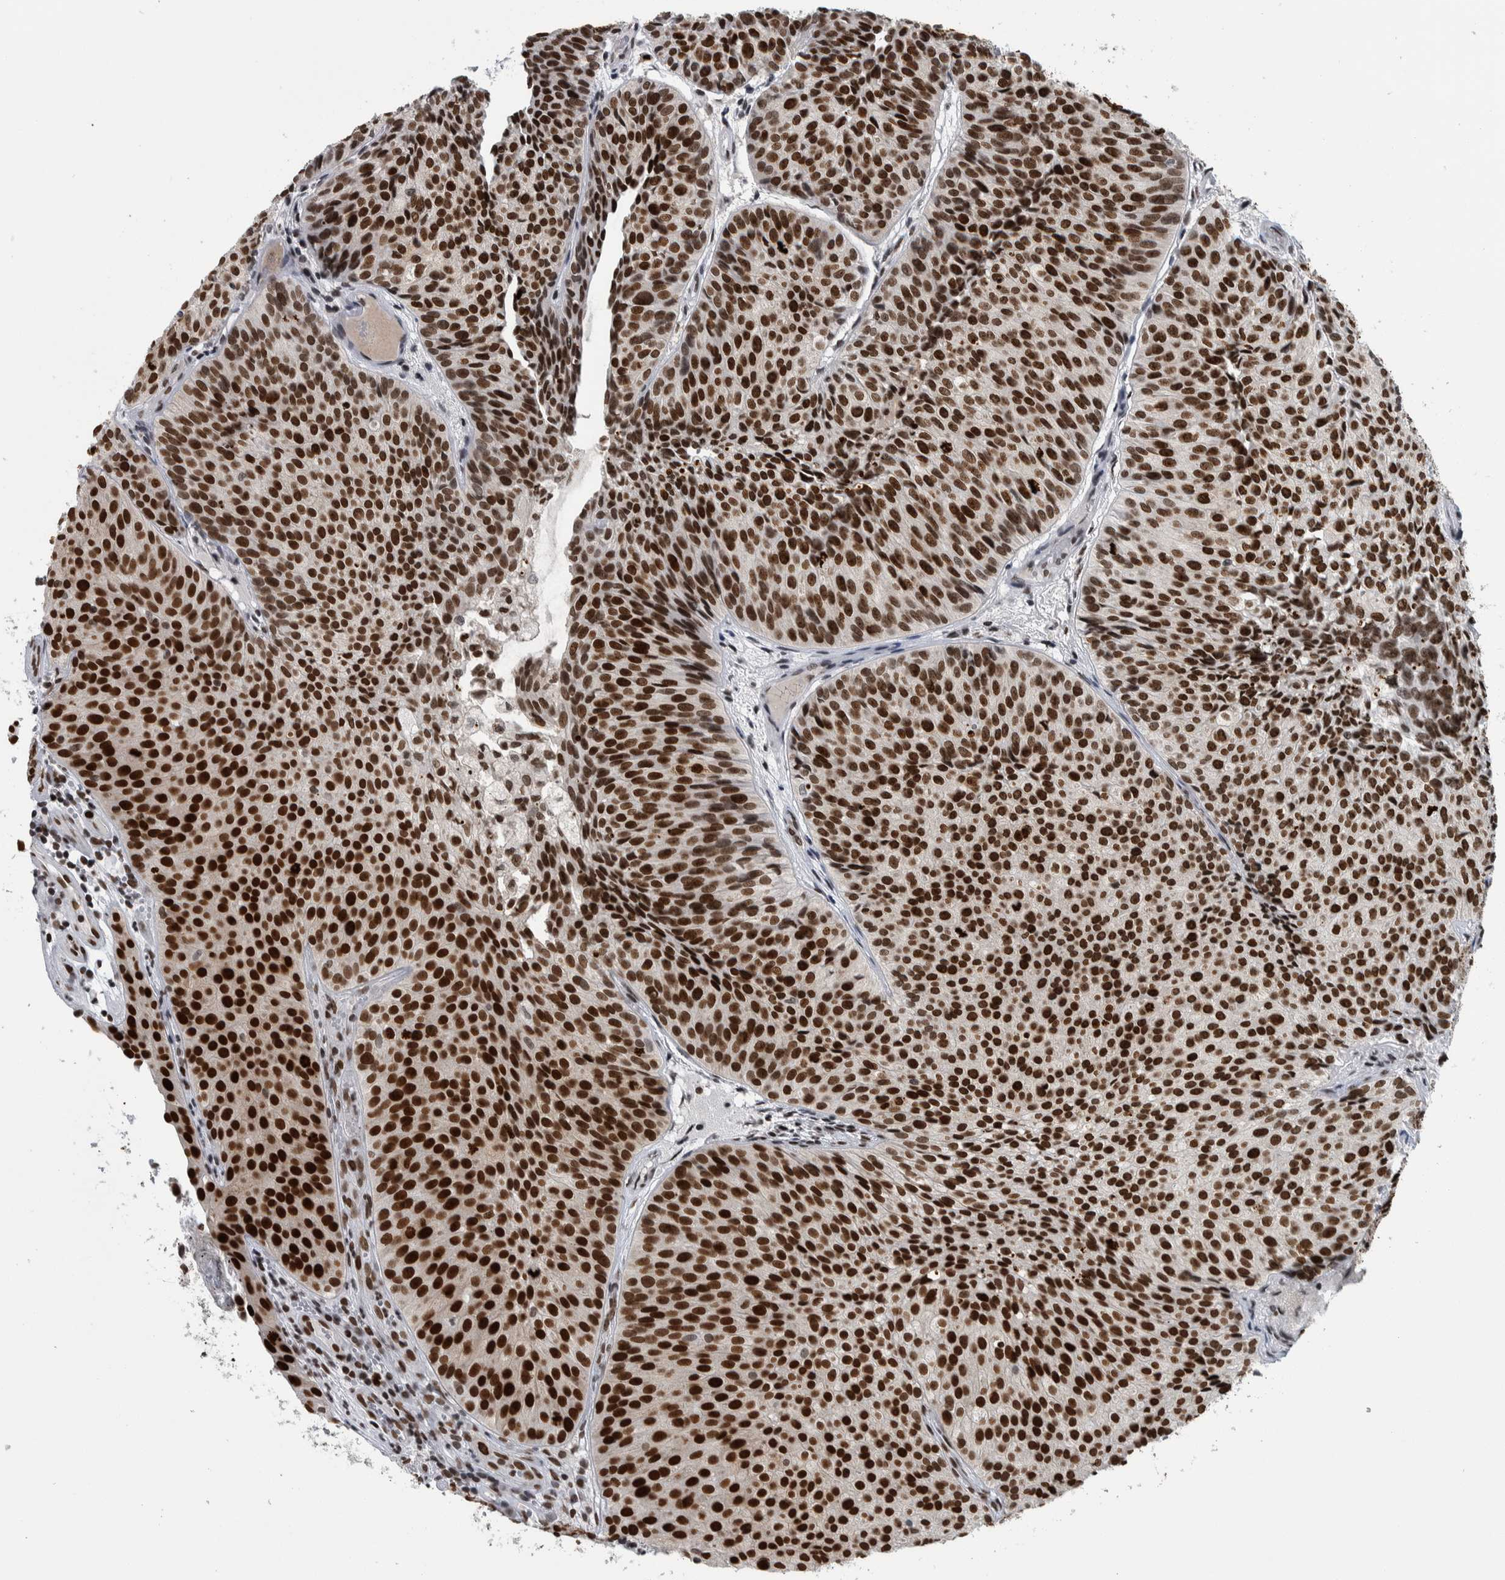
{"staining": {"intensity": "strong", "quantity": ">75%", "location": "nuclear"}, "tissue": "urothelial cancer", "cell_type": "Tumor cells", "image_type": "cancer", "snomed": [{"axis": "morphology", "description": "Urothelial carcinoma, Low grade"}, {"axis": "topography", "description": "Urinary bladder"}], "caption": "Urothelial cancer tissue shows strong nuclear positivity in about >75% of tumor cells, visualized by immunohistochemistry.", "gene": "TOP2B", "patient": {"sex": "male", "age": 86}}